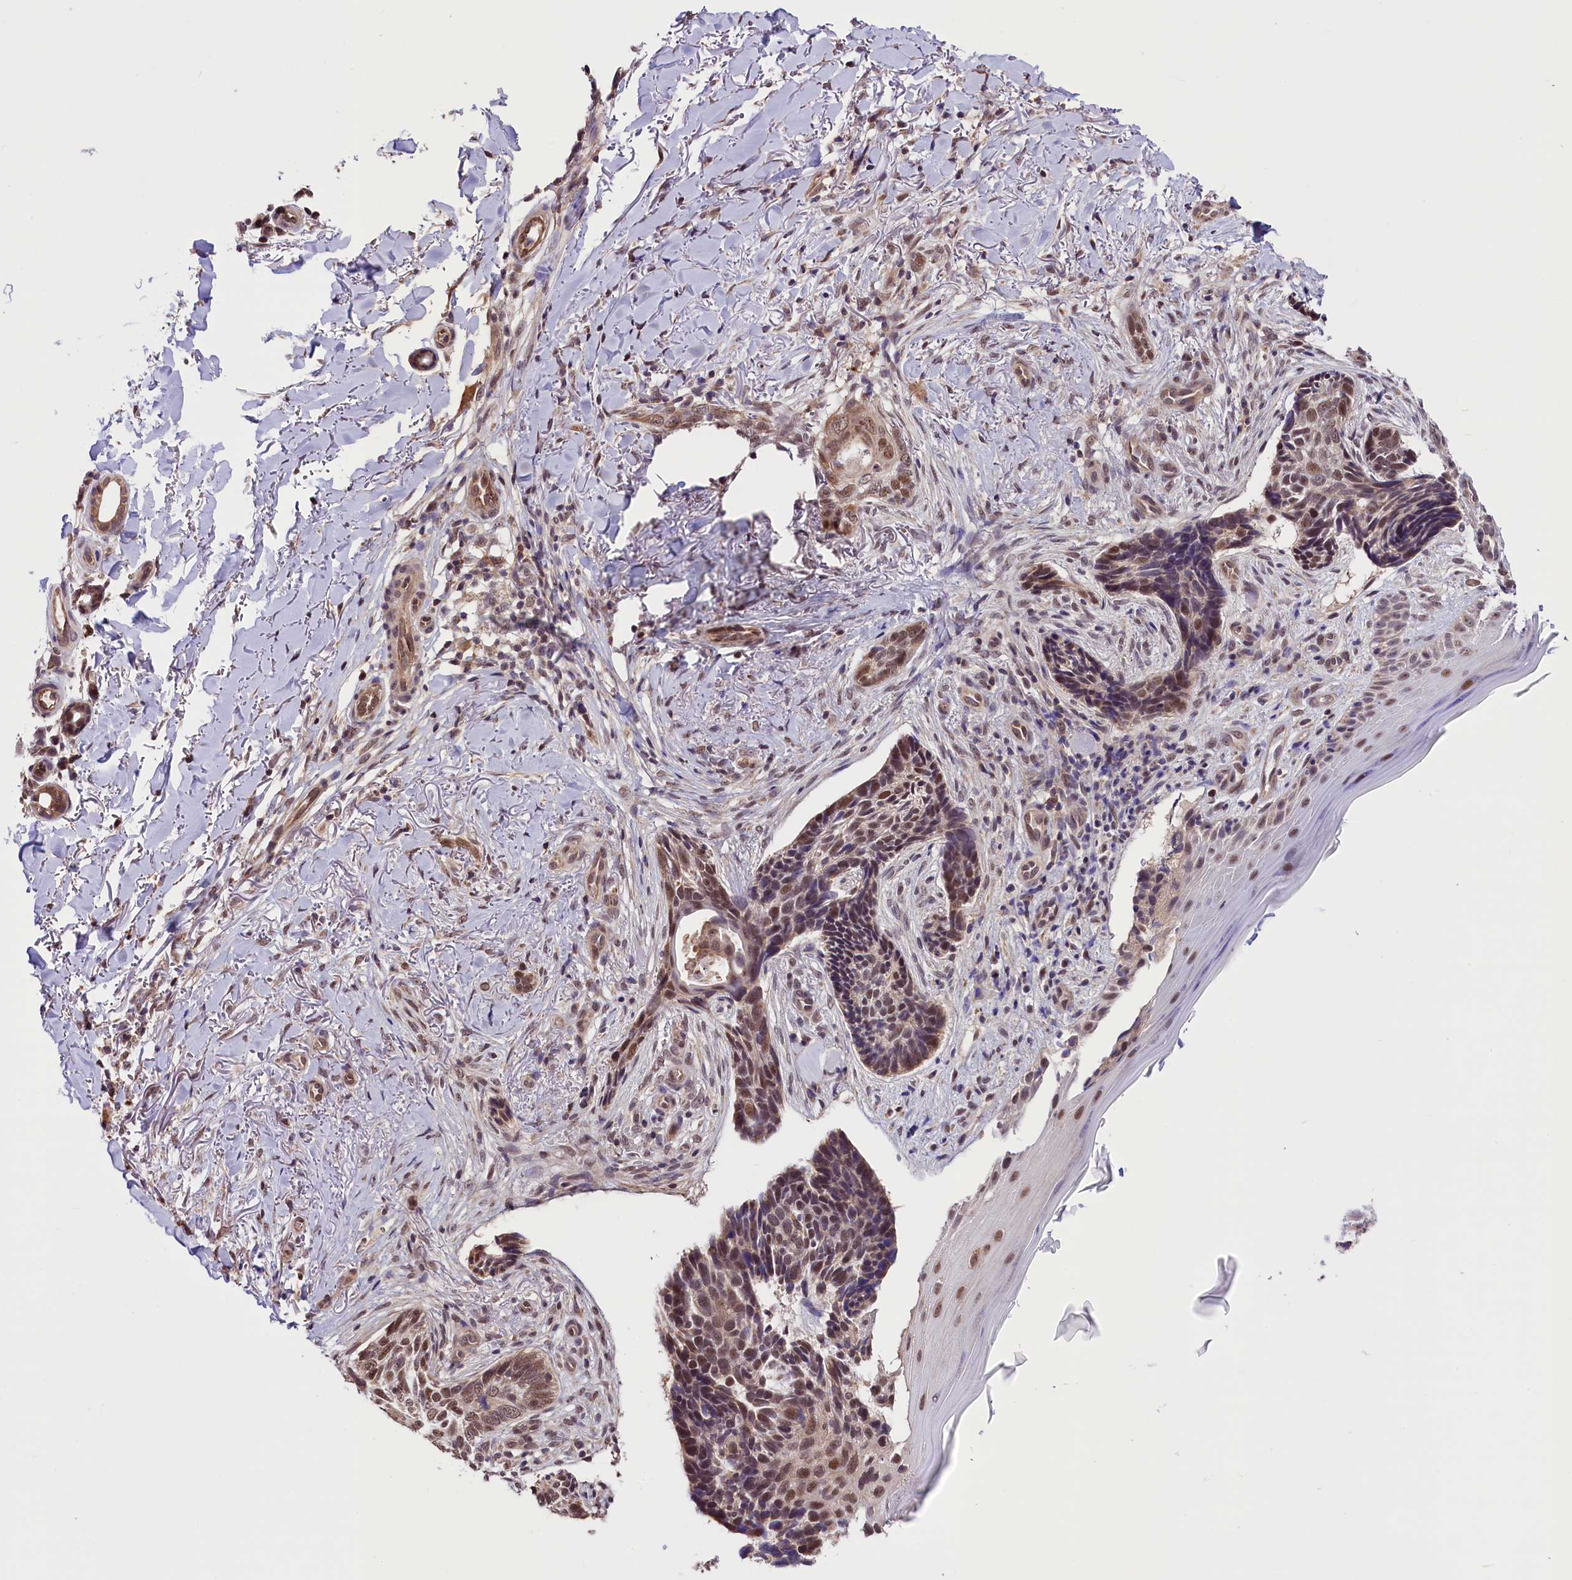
{"staining": {"intensity": "moderate", "quantity": "25%-75%", "location": "nuclear"}, "tissue": "skin cancer", "cell_type": "Tumor cells", "image_type": "cancer", "snomed": [{"axis": "morphology", "description": "Normal tissue, NOS"}, {"axis": "morphology", "description": "Basal cell carcinoma"}, {"axis": "topography", "description": "Skin"}], "caption": "This photomicrograph displays IHC staining of human skin cancer (basal cell carcinoma), with medium moderate nuclear staining in about 25%-75% of tumor cells.", "gene": "MRPL54", "patient": {"sex": "female", "age": 67}}